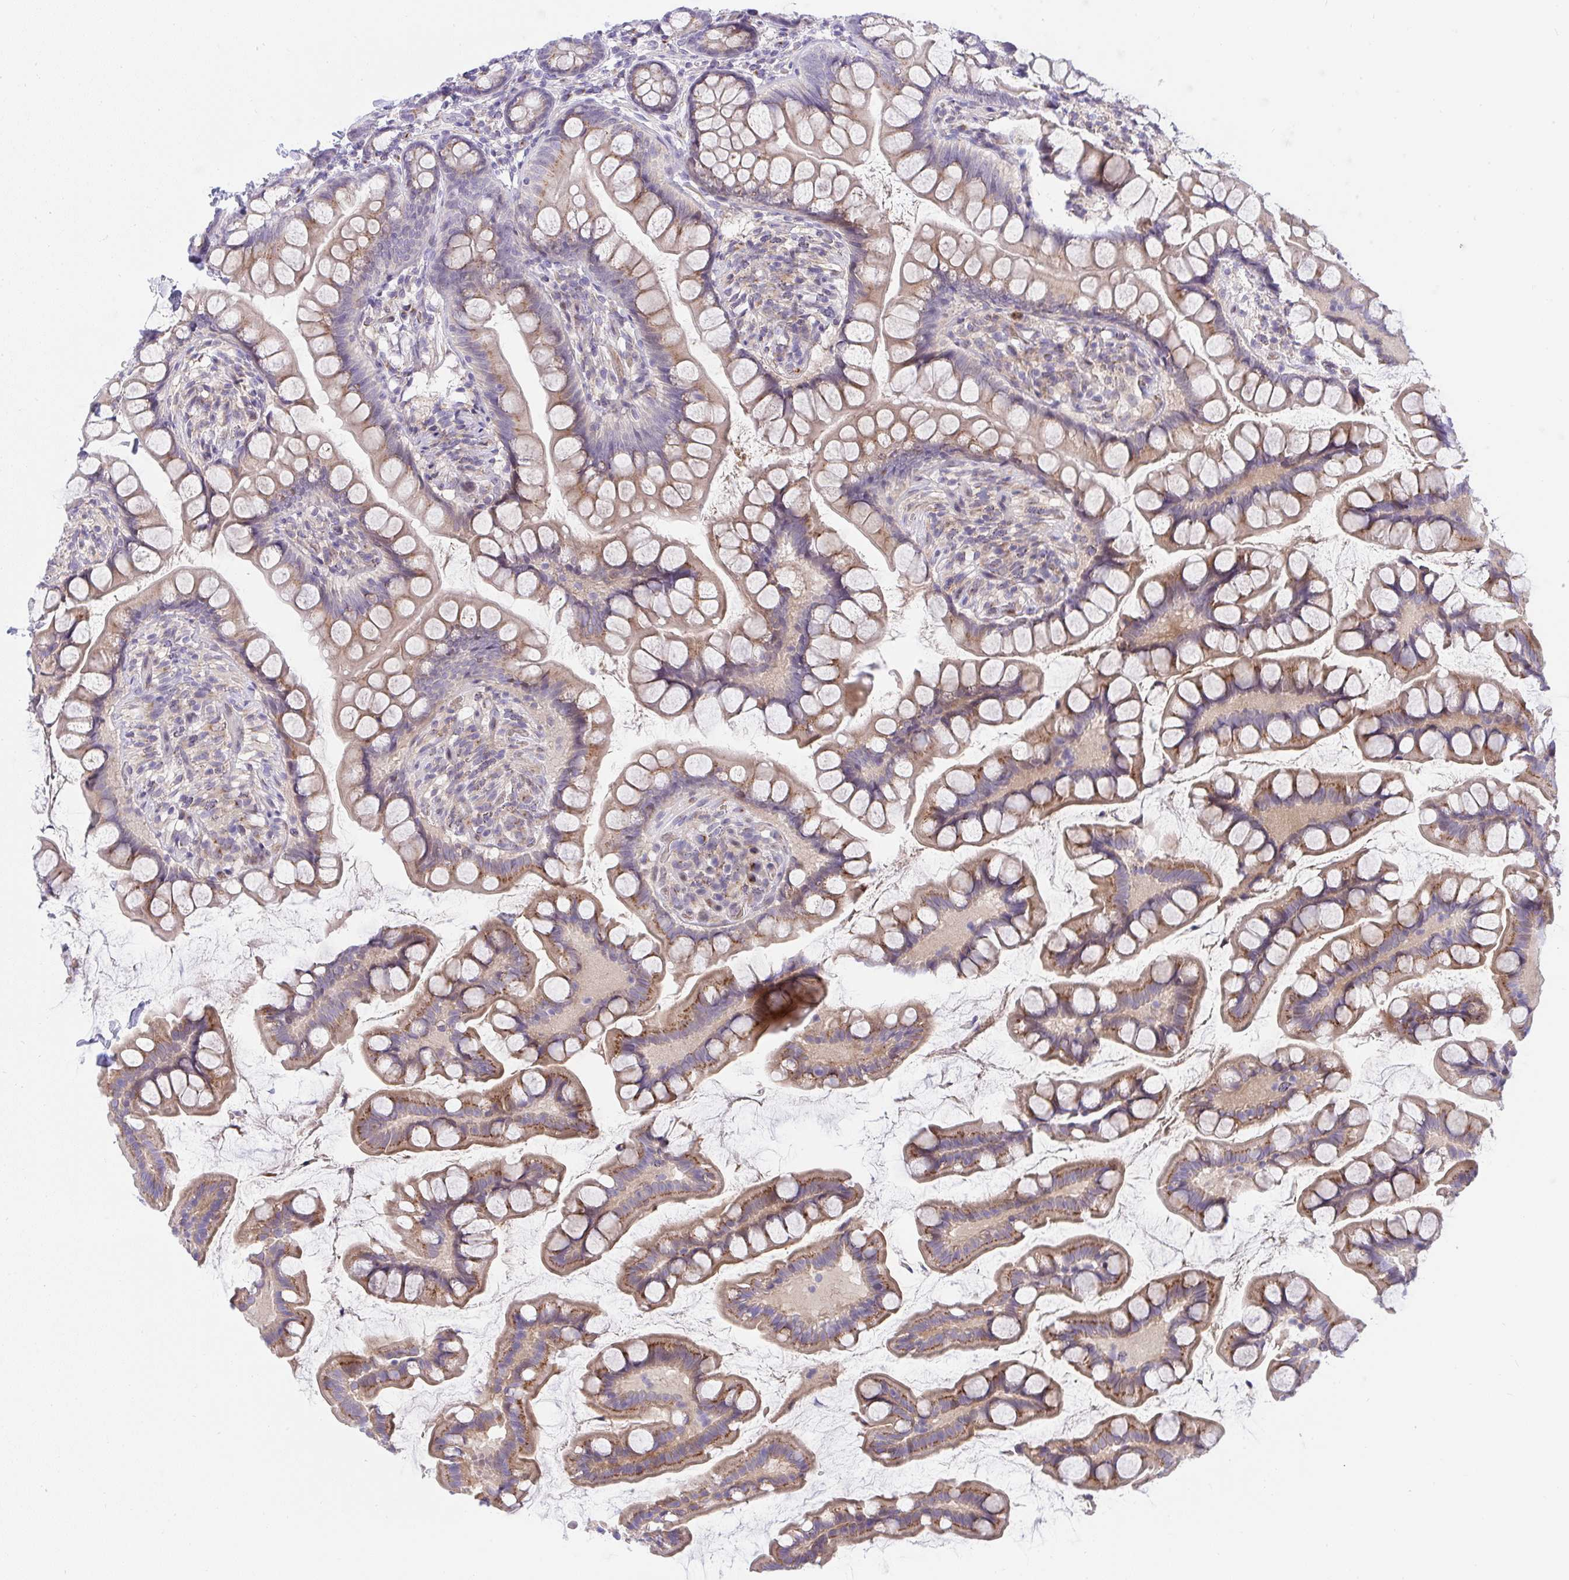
{"staining": {"intensity": "moderate", "quantity": ">75%", "location": "cytoplasmic/membranous"}, "tissue": "small intestine", "cell_type": "Glandular cells", "image_type": "normal", "snomed": [{"axis": "morphology", "description": "Normal tissue, NOS"}, {"axis": "topography", "description": "Small intestine"}], "caption": "Immunohistochemical staining of unremarkable small intestine demonstrates >75% levels of moderate cytoplasmic/membranous protein positivity in about >75% of glandular cells. (DAB (3,3'-diaminobenzidine) IHC with brightfield microscopy, high magnification).", "gene": "ZNF554", "patient": {"sex": "male", "age": 70}}